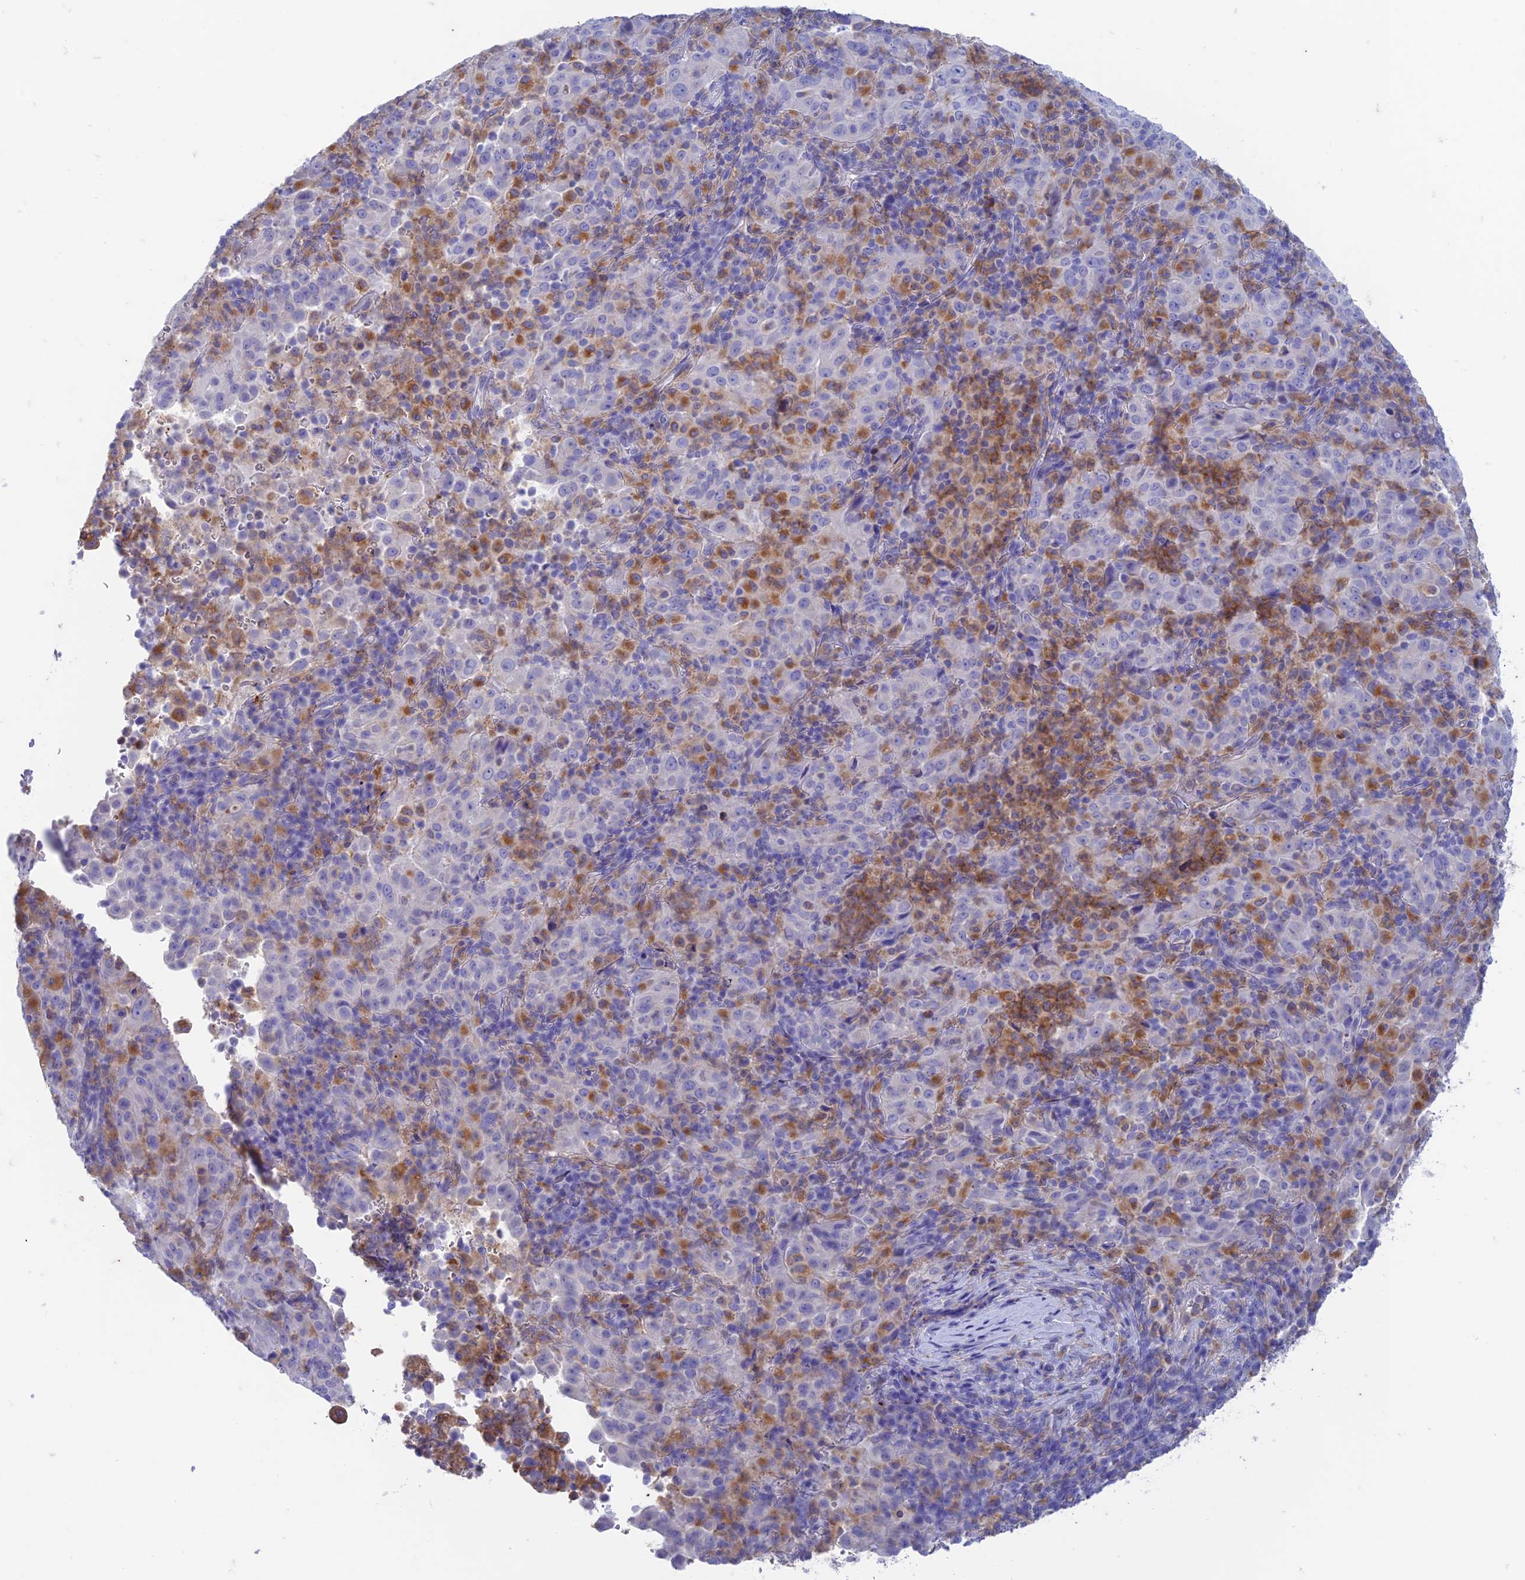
{"staining": {"intensity": "negative", "quantity": "none", "location": "none"}, "tissue": "pancreatic cancer", "cell_type": "Tumor cells", "image_type": "cancer", "snomed": [{"axis": "morphology", "description": "Adenocarcinoma, NOS"}, {"axis": "topography", "description": "Pancreas"}], "caption": "An immunohistochemistry (IHC) micrograph of pancreatic cancer (adenocarcinoma) is shown. There is no staining in tumor cells of pancreatic cancer (adenocarcinoma).", "gene": "FGF7", "patient": {"sex": "male", "age": 63}}